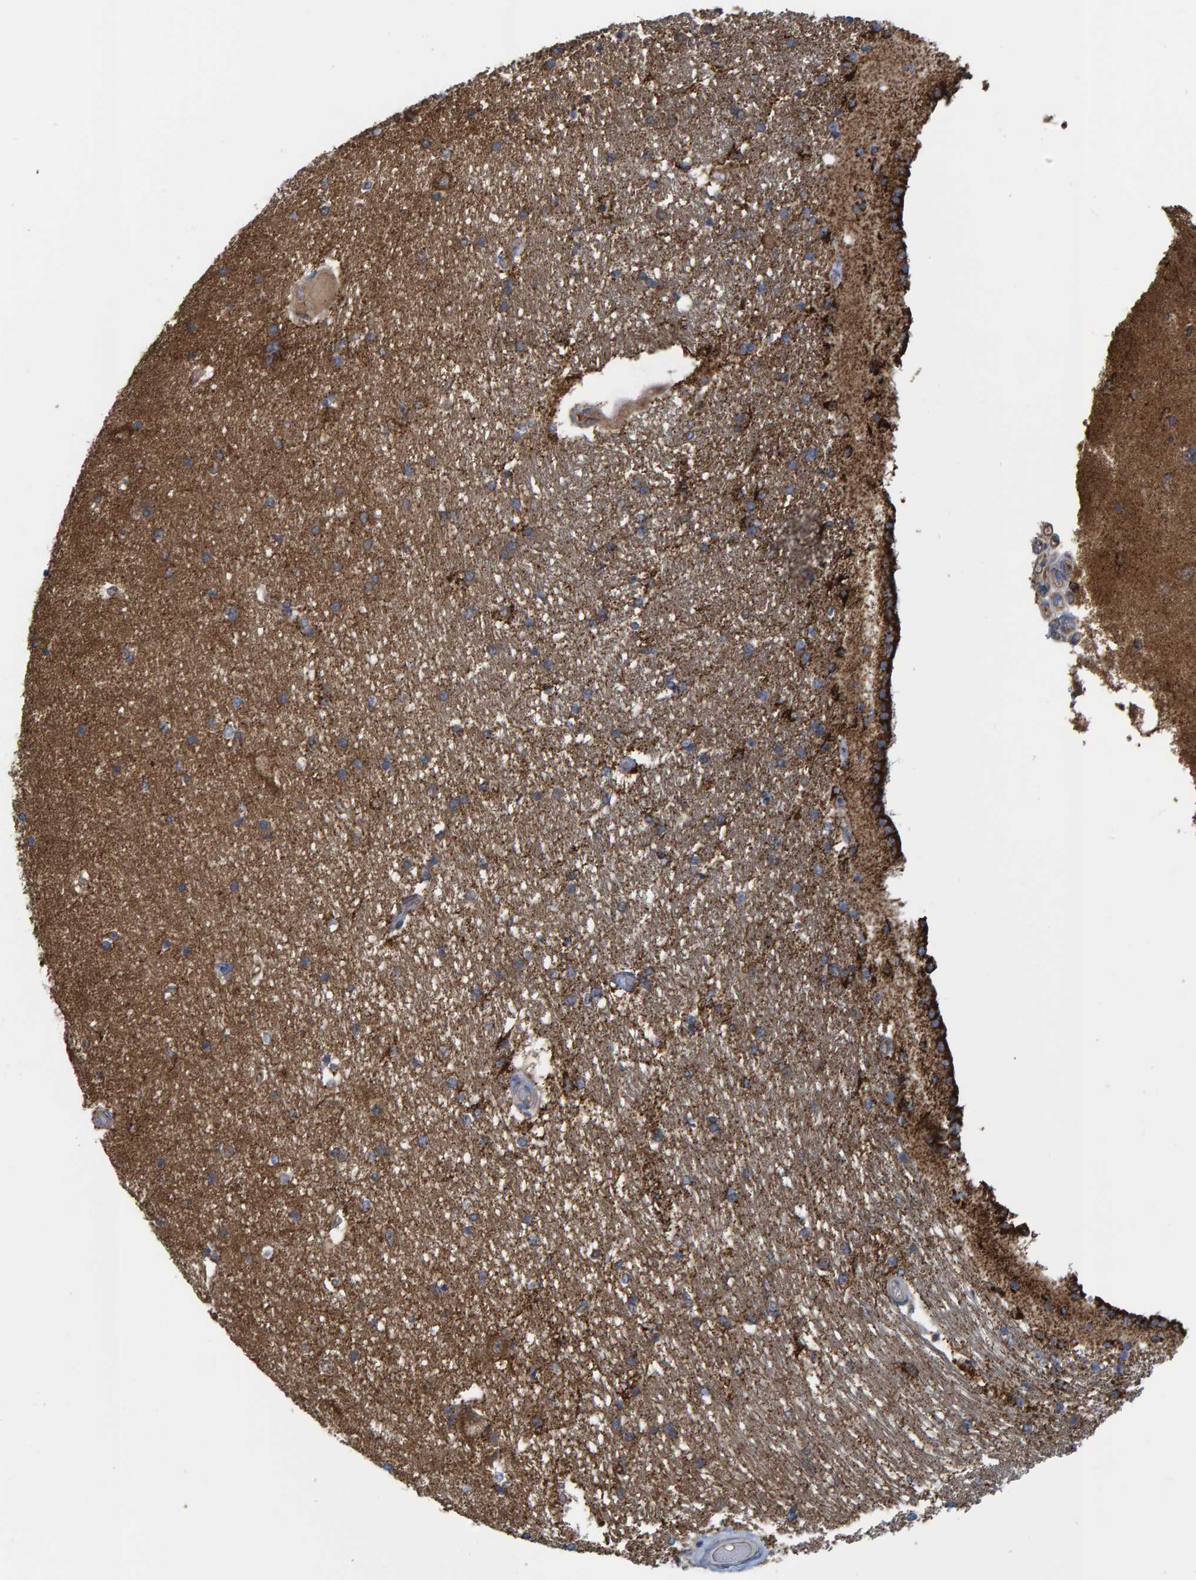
{"staining": {"intensity": "moderate", "quantity": ">75%", "location": "cytoplasmic/membranous"}, "tissue": "hippocampus", "cell_type": "Glial cells", "image_type": "normal", "snomed": [{"axis": "morphology", "description": "Normal tissue, NOS"}, {"axis": "topography", "description": "Hippocampus"}], "caption": "Immunohistochemical staining of unremarkable human hippocampus exhibits moderate cytoplasmic/membranous protein expression in approximately >75% of glial cells. Nuclei are stained in blue.", "gene": "LRSAM1", "patient": {"sex": "male", "age": 45}}